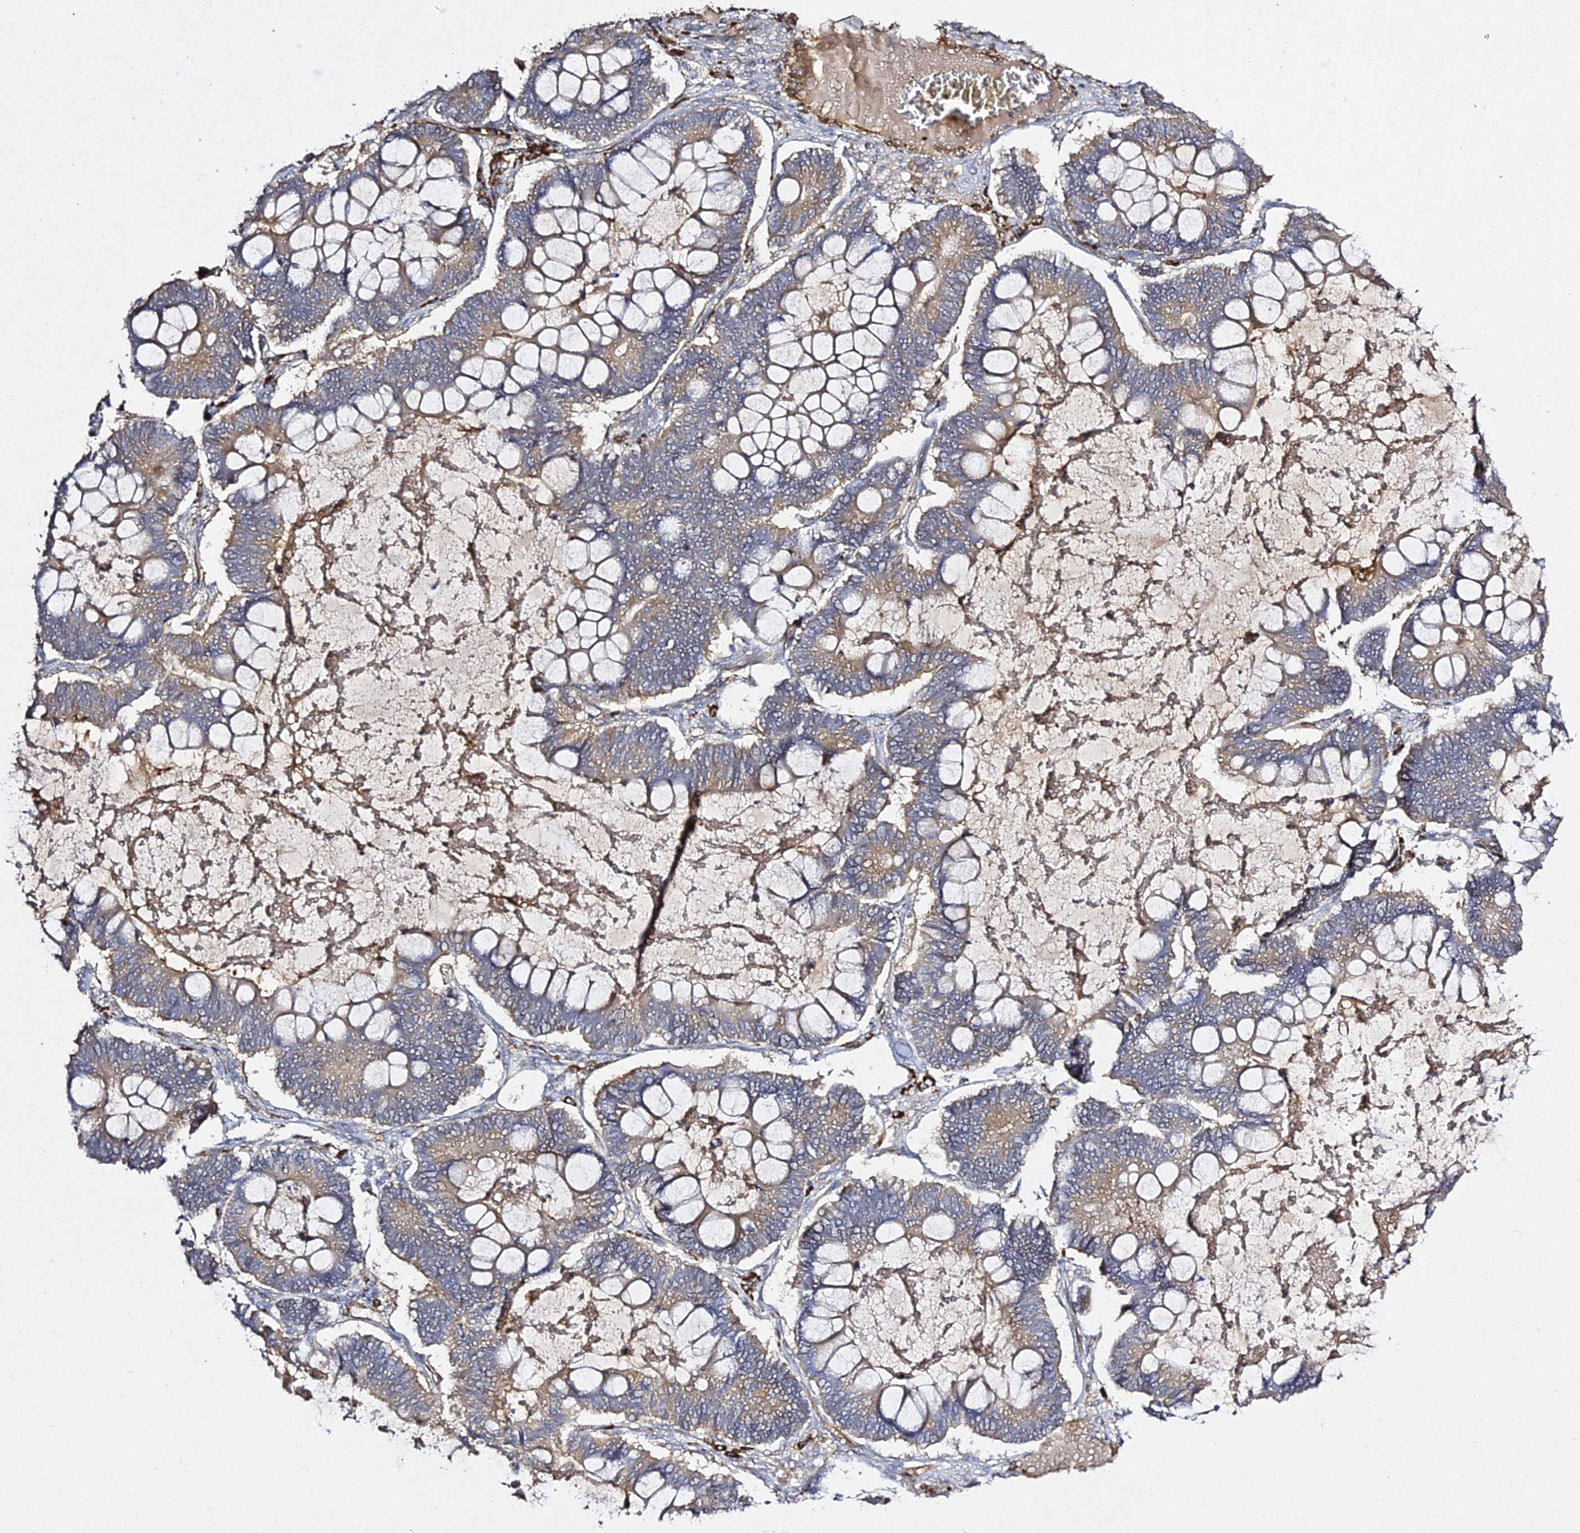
{"staining": {"intensity": "moderate", "quantity": "25%-75%", "location": "cytoplasmic/membranous"}, "tissue": "ovarian cancer", "cell_type": "Tumor cells", "image_type": "cancer", "snomed": [{"axis": "morphology", "description": "Cystadenocarcinoma, mucinous, NOS"}, {"axis": "topography", "description": "Ovary"}], "caption": "The micrograph reveals immunohistochemical staining of ovarian mucinous cystadenocarcinoma. There is moderate cytoplasmic/membranous positivity is present in about 25%-75% of tumor cells.", "gene": "GRTP1", "patient": {"sex": "female", "age": 61}}